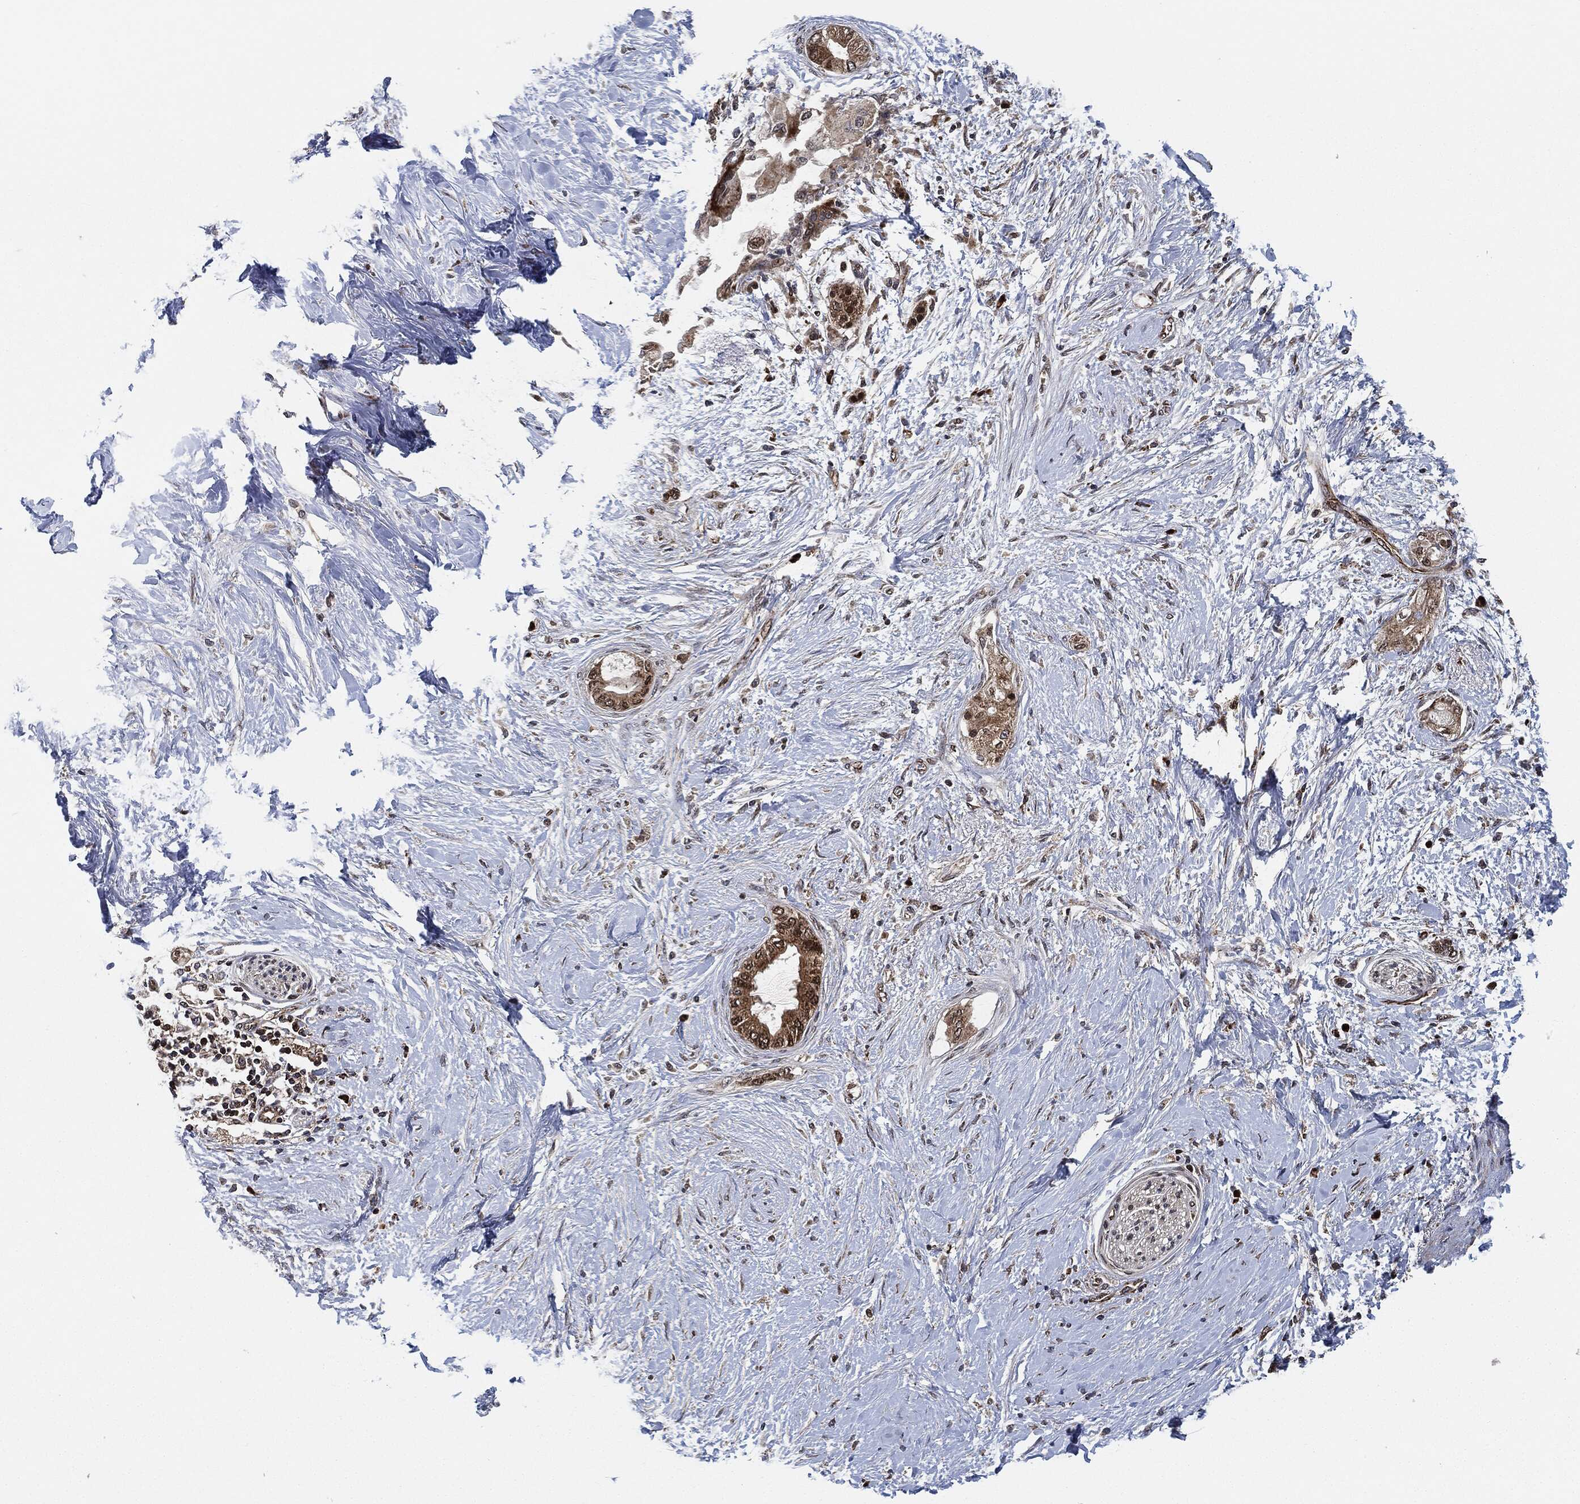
{"staining": {"intensity": "moderate", "quantity": ">75%", "location": "cytoplasmic/membranous"}, "tissue": "pancreatic cancer", "cell_type": "Tumor cells", "image_type": "cancer", "snomed": [{"axis": "morphology", "description": "Normal tissue, NOS"}, {"axis": "morphology", "description": "Adenocarcinoma, NOS"}, {"axis": "topography", "description": "Pancreas"}, {"axis": "topography", "description": "Duodenum"}], "caption": "A medium amount of moderate cytoplasmic/membranous staining is present in approximately >75% of tumor cells in pancreatic cancer (adenocarcinoma) tissue.", "gene": "RNASEL", "patient": {"sex": "female", "age": 60}}